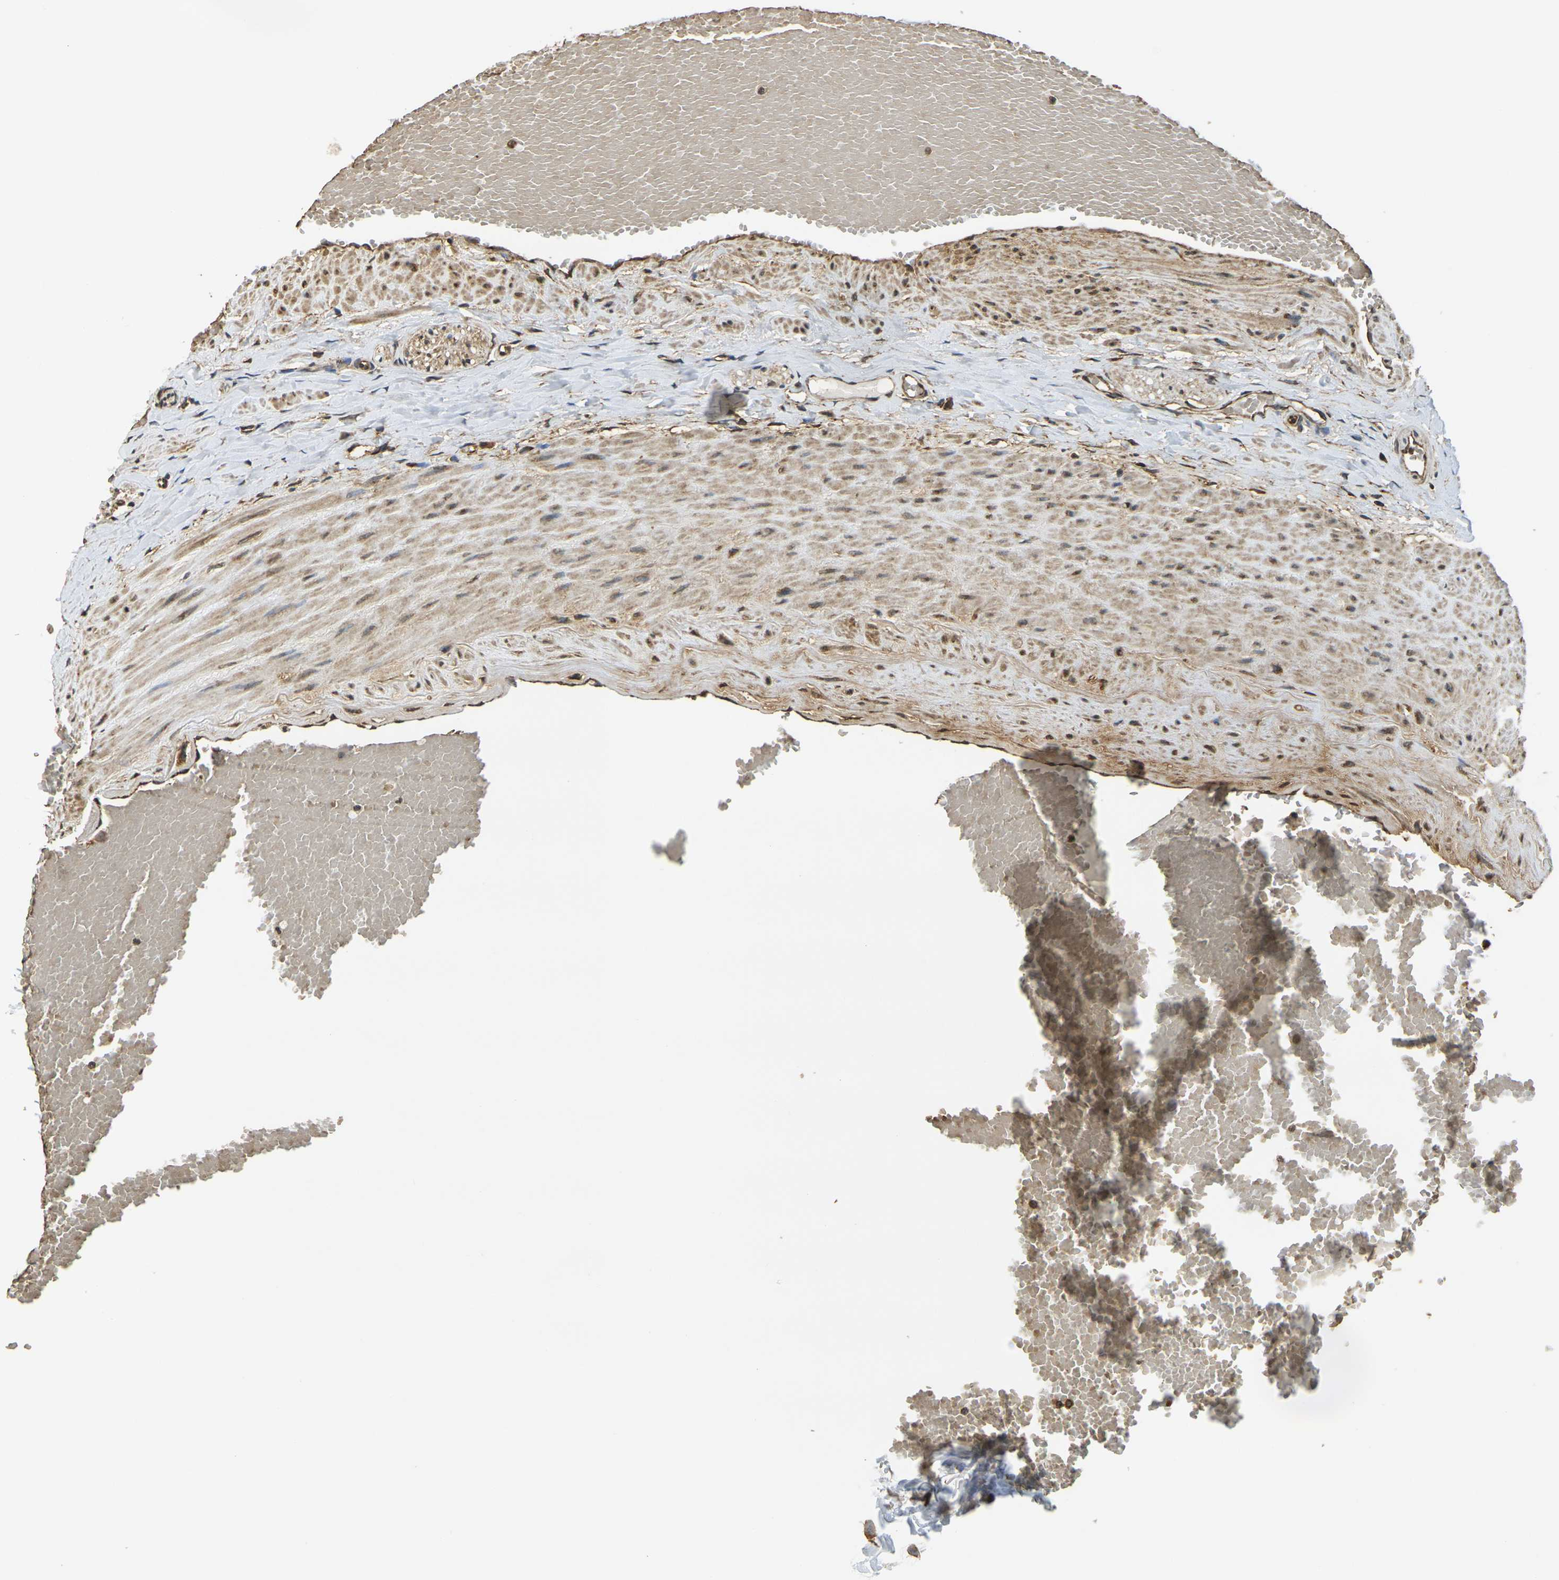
{"staining": {"intensity": "moderate", "quantity": "25%-75%", "location": "cytoplasmic/membranous"}, "tissue": "adipose tissue", "cell_type": "Adipocytes", "image_type": "normal", "snomed": [{"axis": "morphology", "description": "Normal tissue, NOS"}, {"axis": "topography", "description": "Soft tissue"}, {"axis": "topography", "description": "Vascular tissue"}], "caption": "Immunohistochemistry (IHC) image of normal human adipose tissue stained for a protein (brown), which demonstrates medium levels of moderate cytoplasmic/membranous staining in approximately 25%-75% of adipocytes.", "gene": "CAST", "patient": {"sex": "female", "age": 35}}